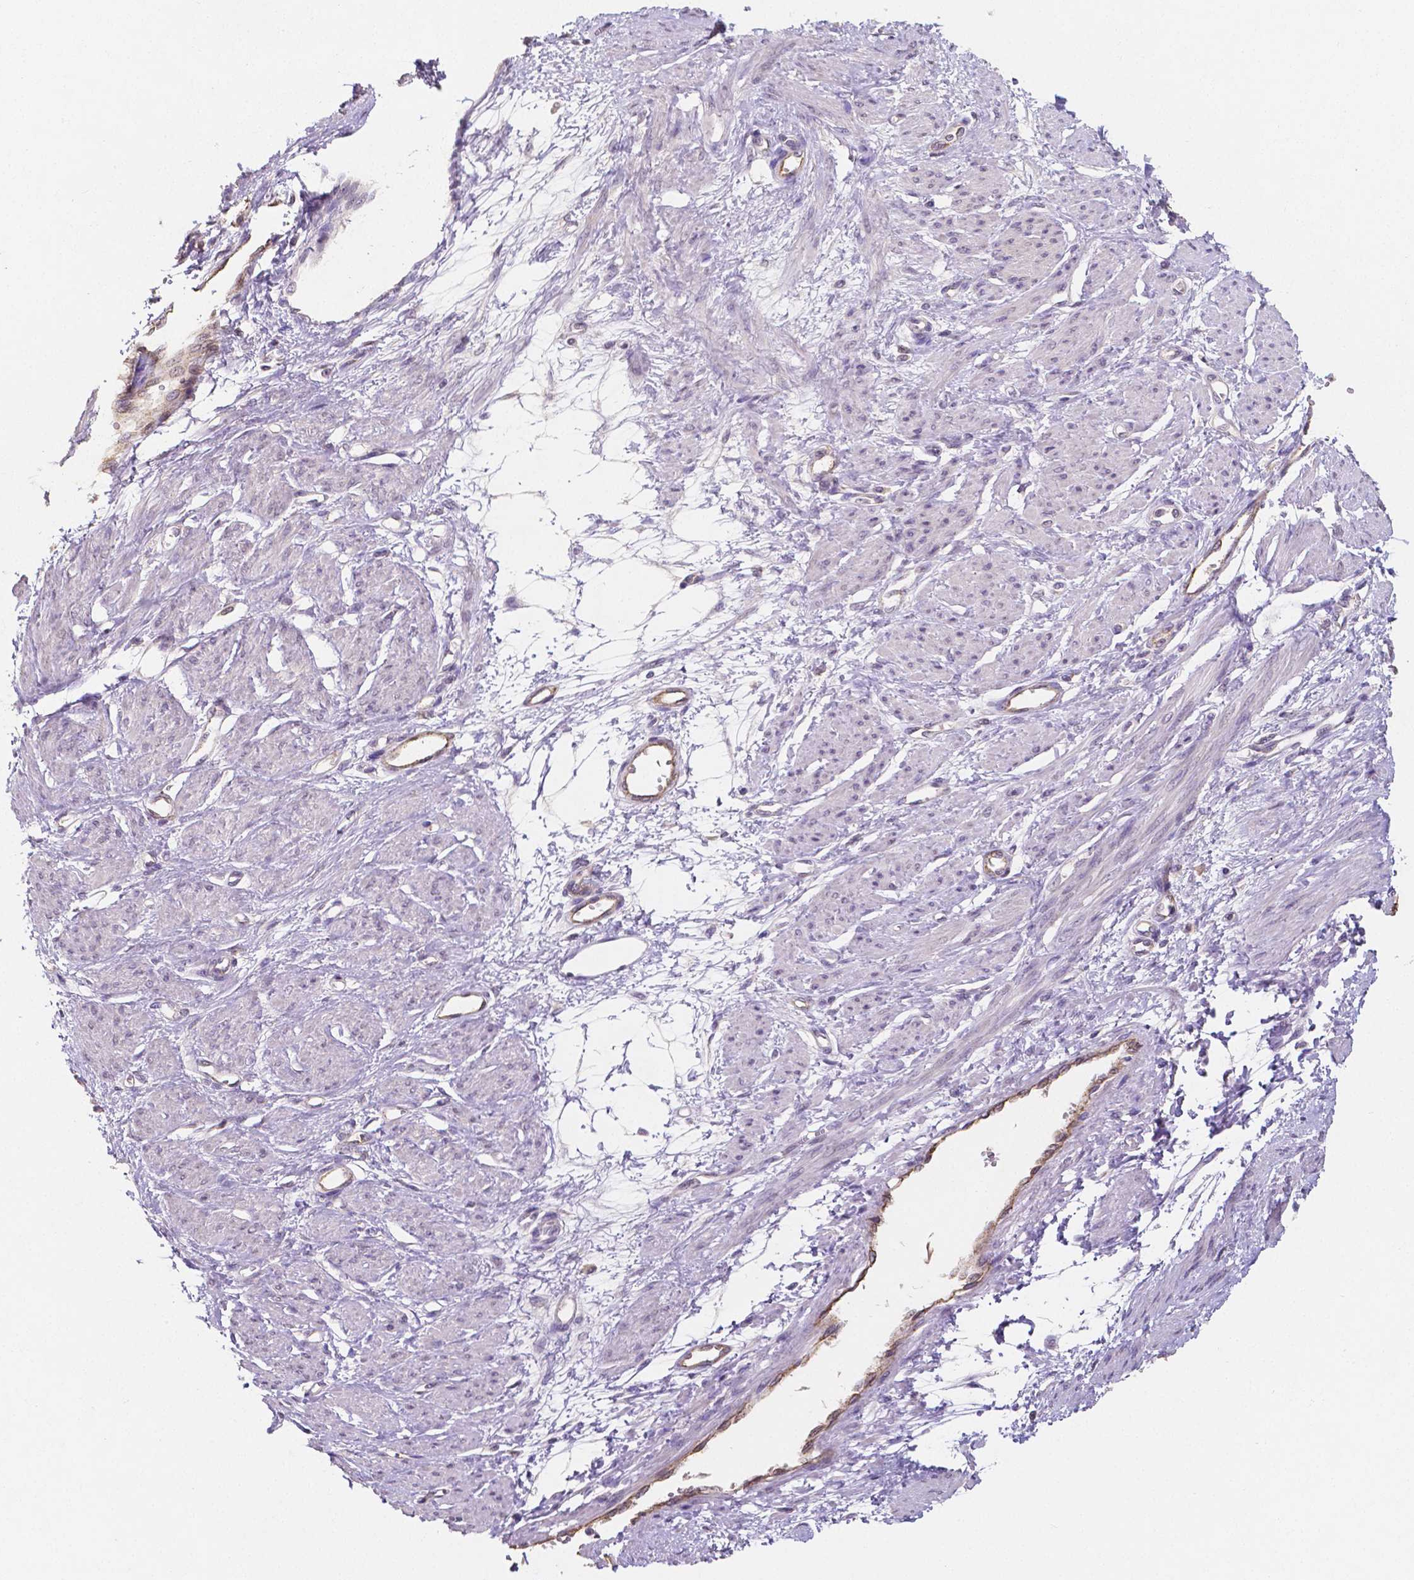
{"staining": {"intensity": "negative", "quantity": "none", "location": "none"}, "tissue": "smooth muscle", "cell_type": "Smooth muscle cells", "image_type": "normal", "snomed": [{"axis": "morphology", "description": "Normal tissue, NOS"}, {"axis": "topography", "description": "Smooth muscle"}, {"axis": "topography", "description": "Uterus"}], "caption": "An immunohistochemistry image of unremarkable smooth muscle is shown. There is no staining in smooth muscle cells of smooth muscle.", "gene": "ELAVL2", "patient": {"sex": "female", "age": 39}}